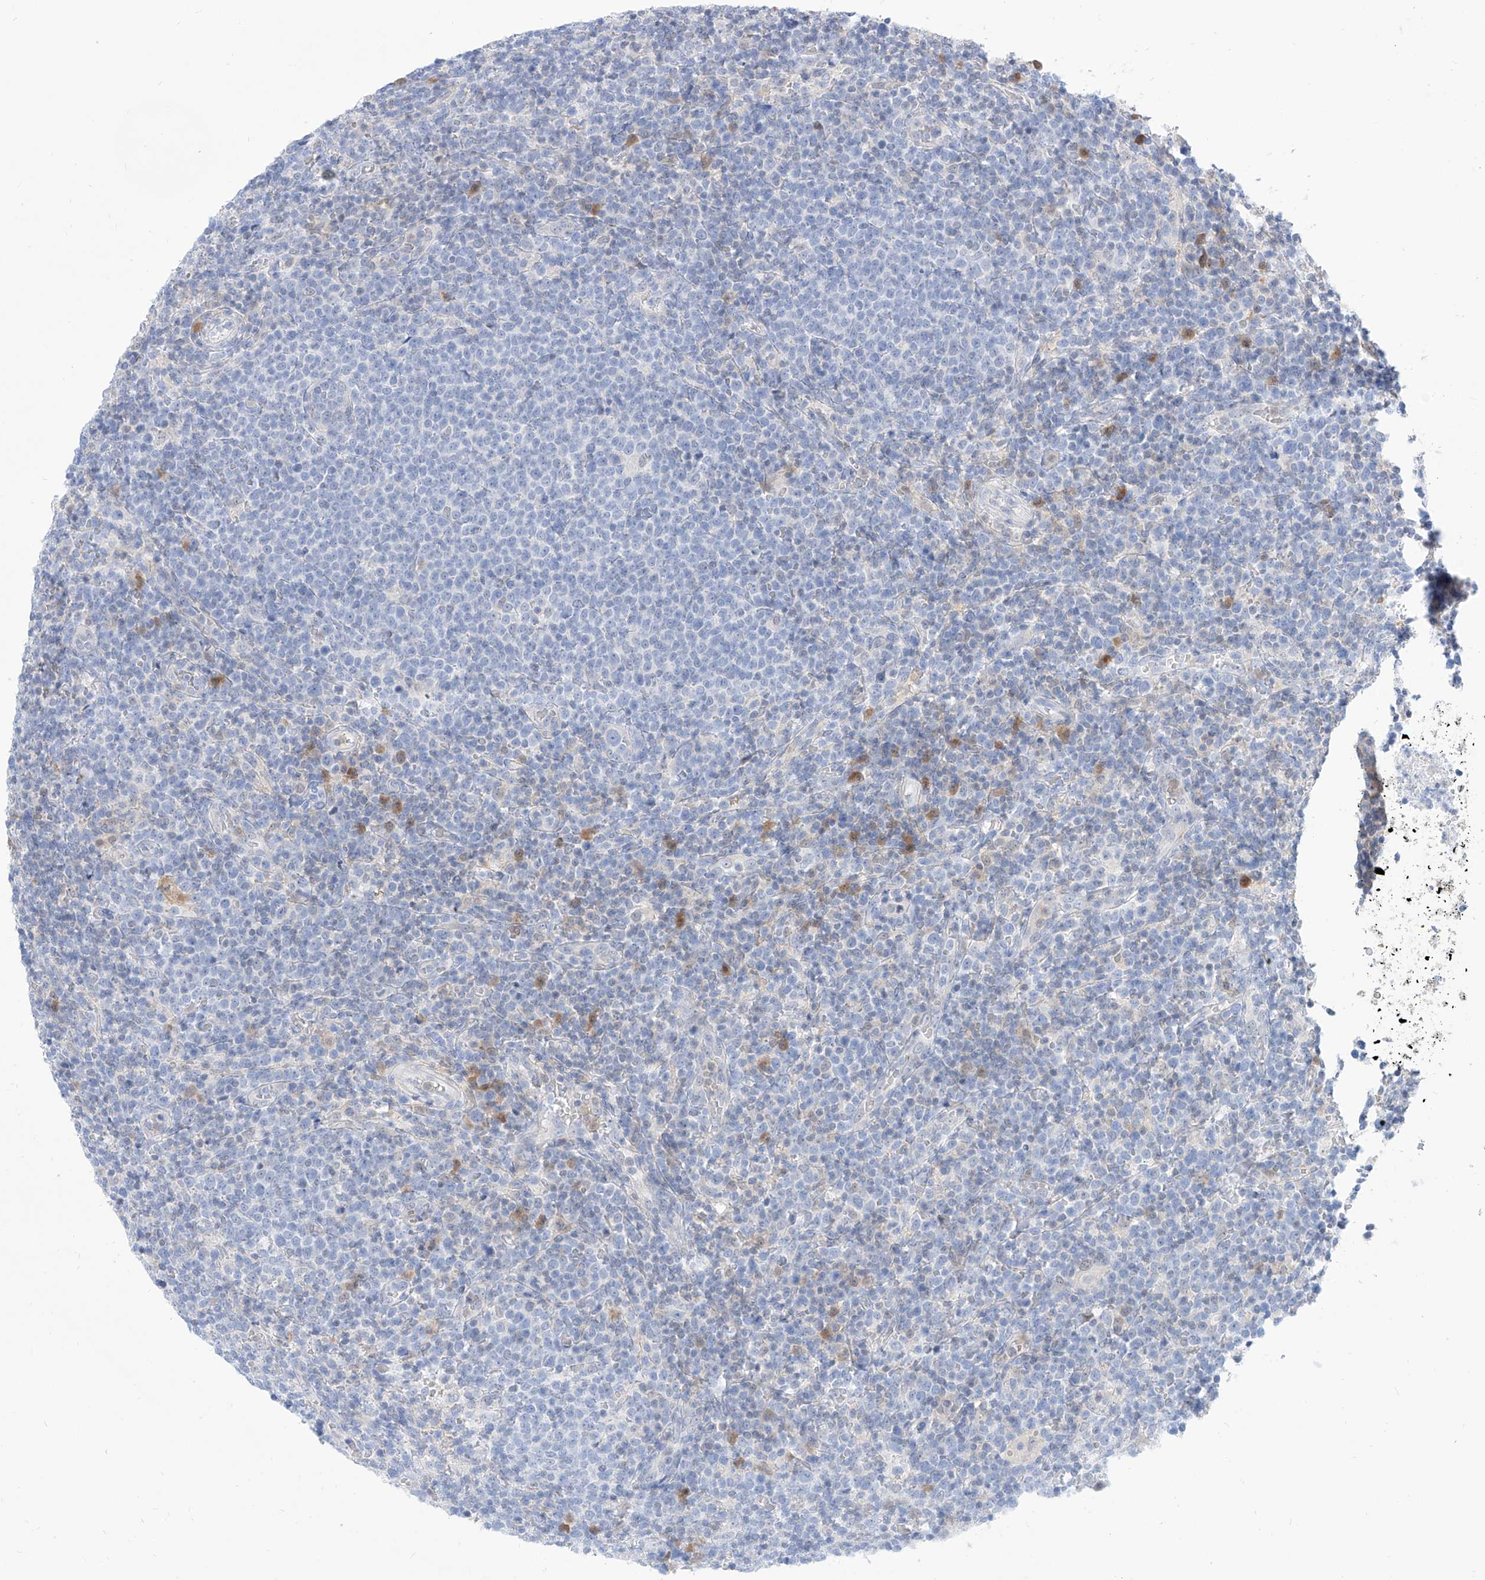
{"staining": {"intensity": "negative", "quantity": "none", "location": "none"}, "tissue": "lymphoma", "cell_type": "Tumor cells", "image_type": "cancer", "snomed": [{"axis": "morphology", "description": "Malignant lymphoma, non-Hodgkin's type, High grade"}, {"axis": "topography", "description": "Lymph node"}], "caption": "Lymphoma was stained to show a protein in brown. There is no significant positivity in tumor cells.", "gene": "PDXK", "patient": {"sex": "male", "age": 61}}